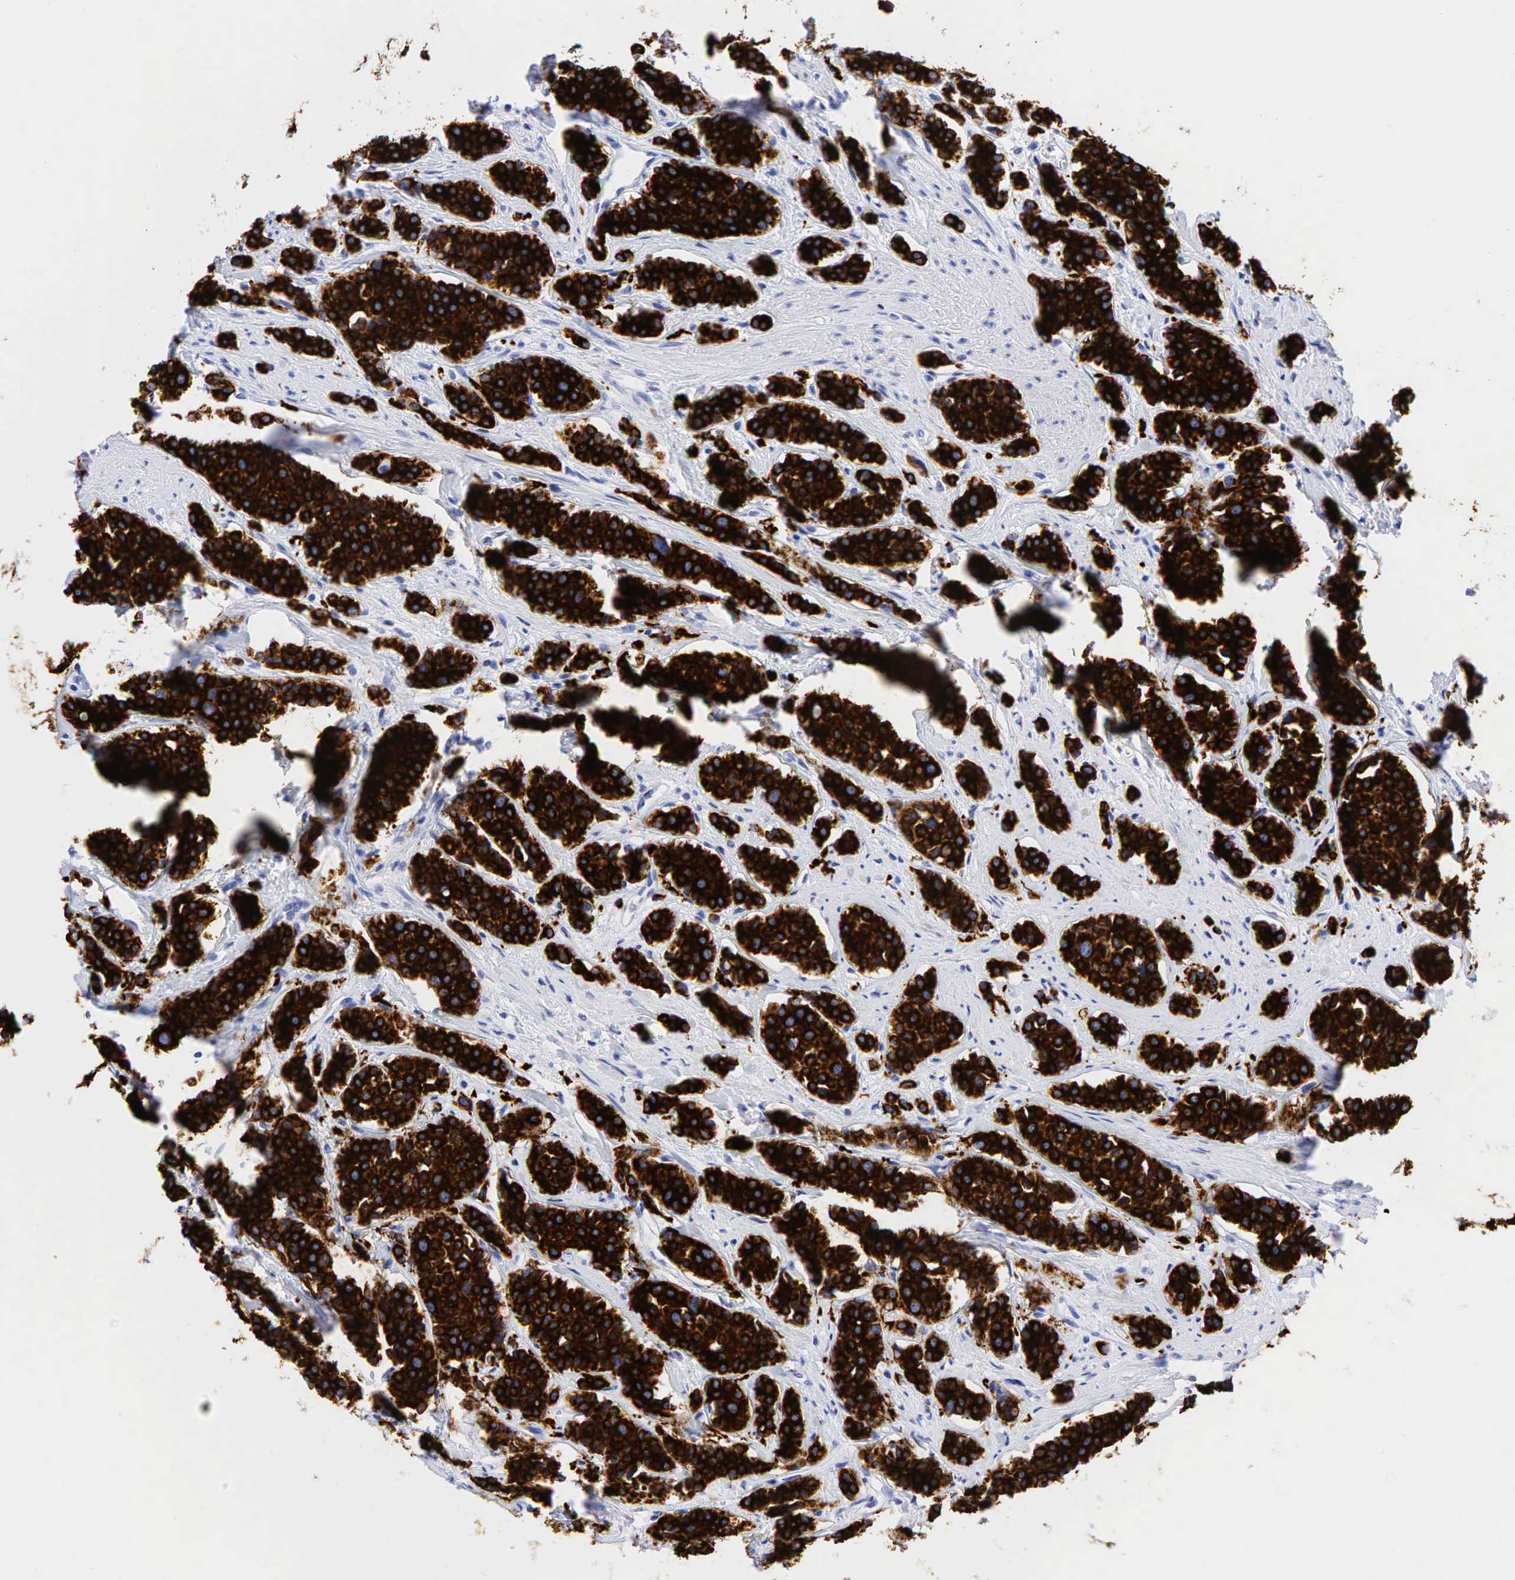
{"staining": {"intensity": "strong", "quantity": ">75%", "location": "cytoplasmic/membranous"}, "tissue": "carcinoid", "cell_type": "Tumor cells", "image_type": "cancer", "snomed": [{"axis": "morphology", "description": "Carcinoid, malignant, NOS"}, {"axis": "topography", "description": "Small intestine"}], "caption": "Protein staining by IHC displays strong cytoplasmic/membranous expression in approximately >75% of tumor cells in carcinoid. Using DAB (3,3'-diaminobenzidine) (brown) and hematoxylin (blue) stains, captured at high magnification using brightfield microscopy.", "gene": "KRT18", "patient": {"sex": "male", "age": 60}}